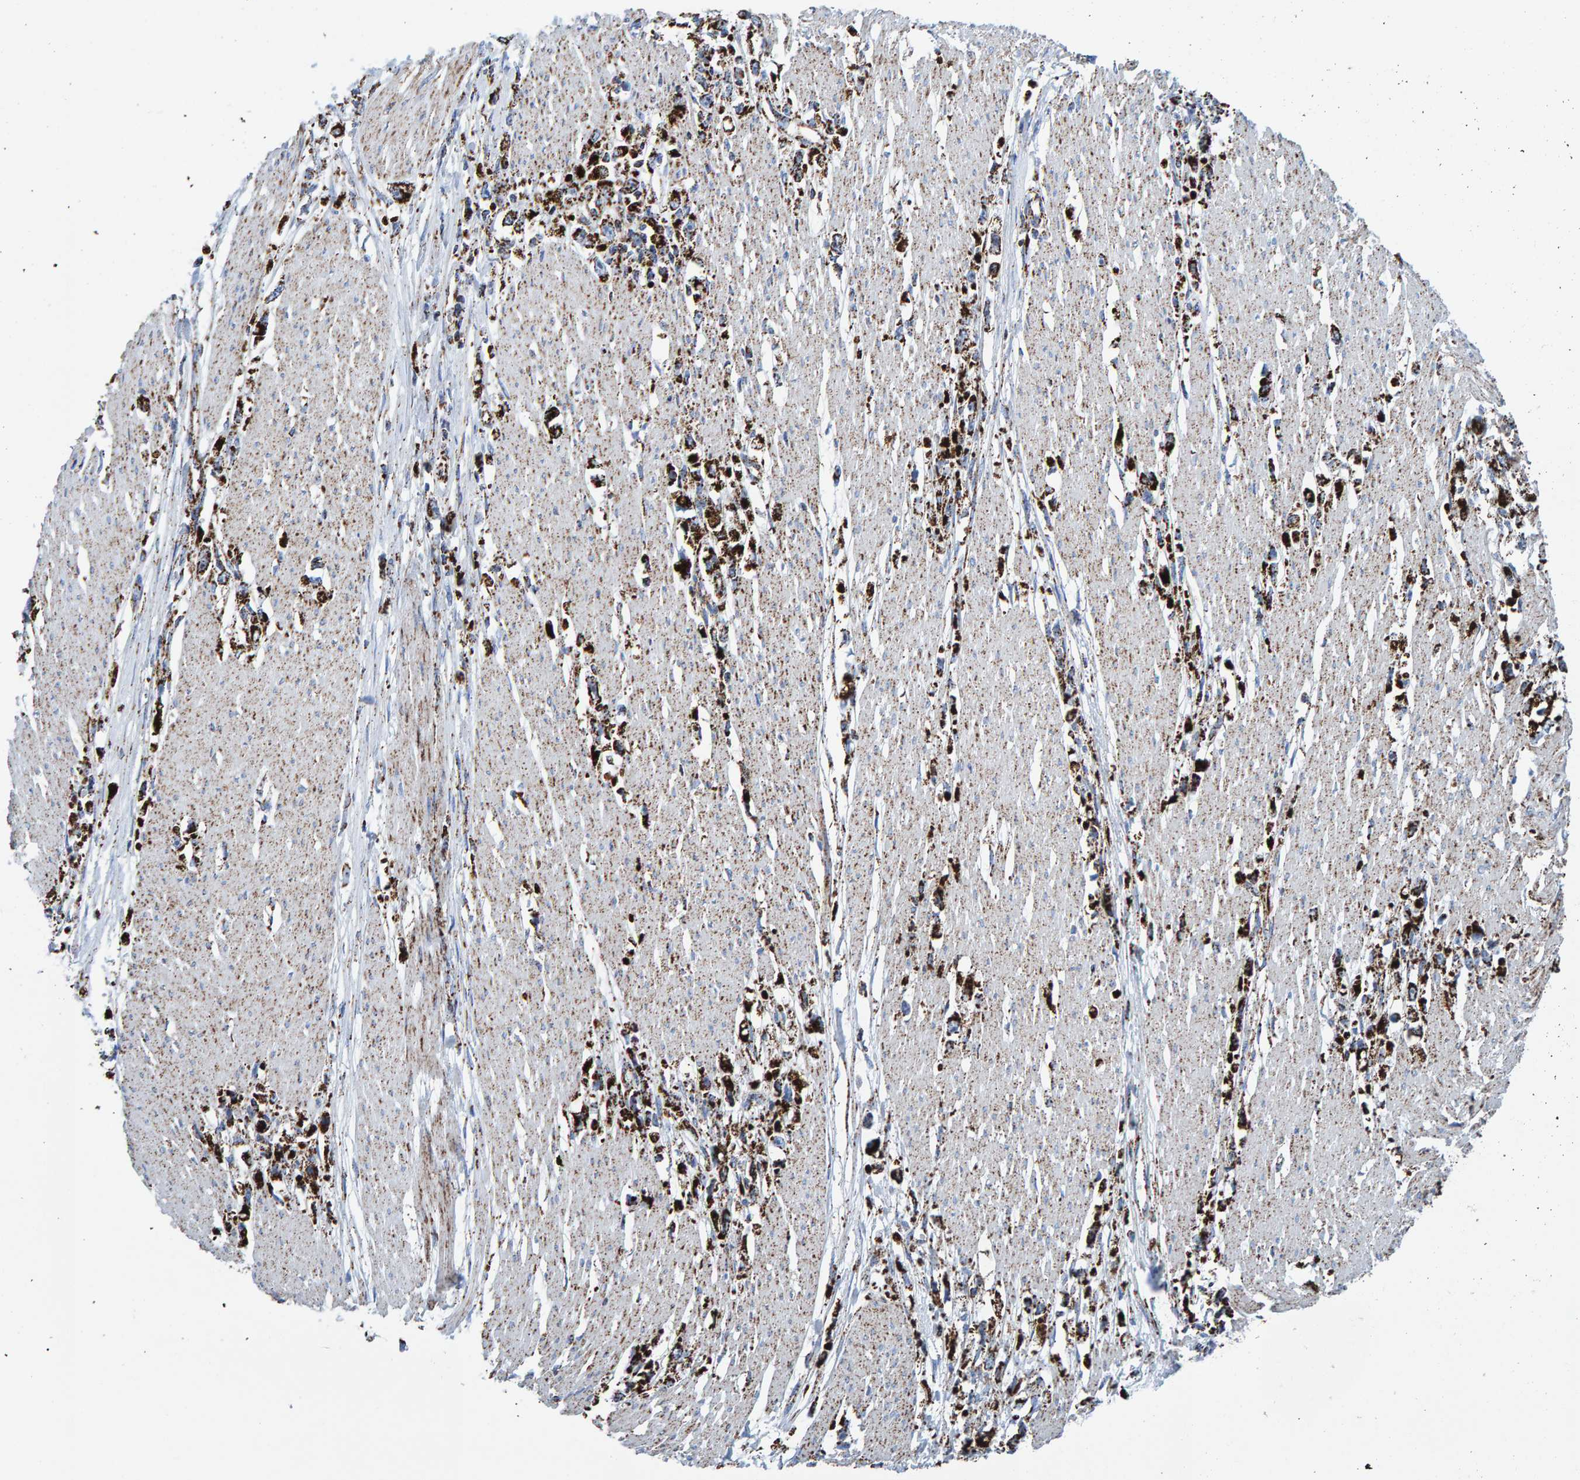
{"staining": {"intensity": "strong", "quantity": ">75%", "location": "cytoplasmic/membranous"}, "tissue": "stomach cancer", "cell_type": "Tumor cells", "image_type": "cancer", "snomed": [{"axis": "morphology", "description": "Adenocarcinoma, NOS"}, {"axis": "topography", "description": "Stomach"}], "caption": "Immunohistochemical staining of human stomach adenocarcinoma displays strong cytoplasmic/membranous protein staining in approximately >75% of tumor cells.", "gene": "ENSG00000262660", "patient": {"sex": "female", "age": 59}}